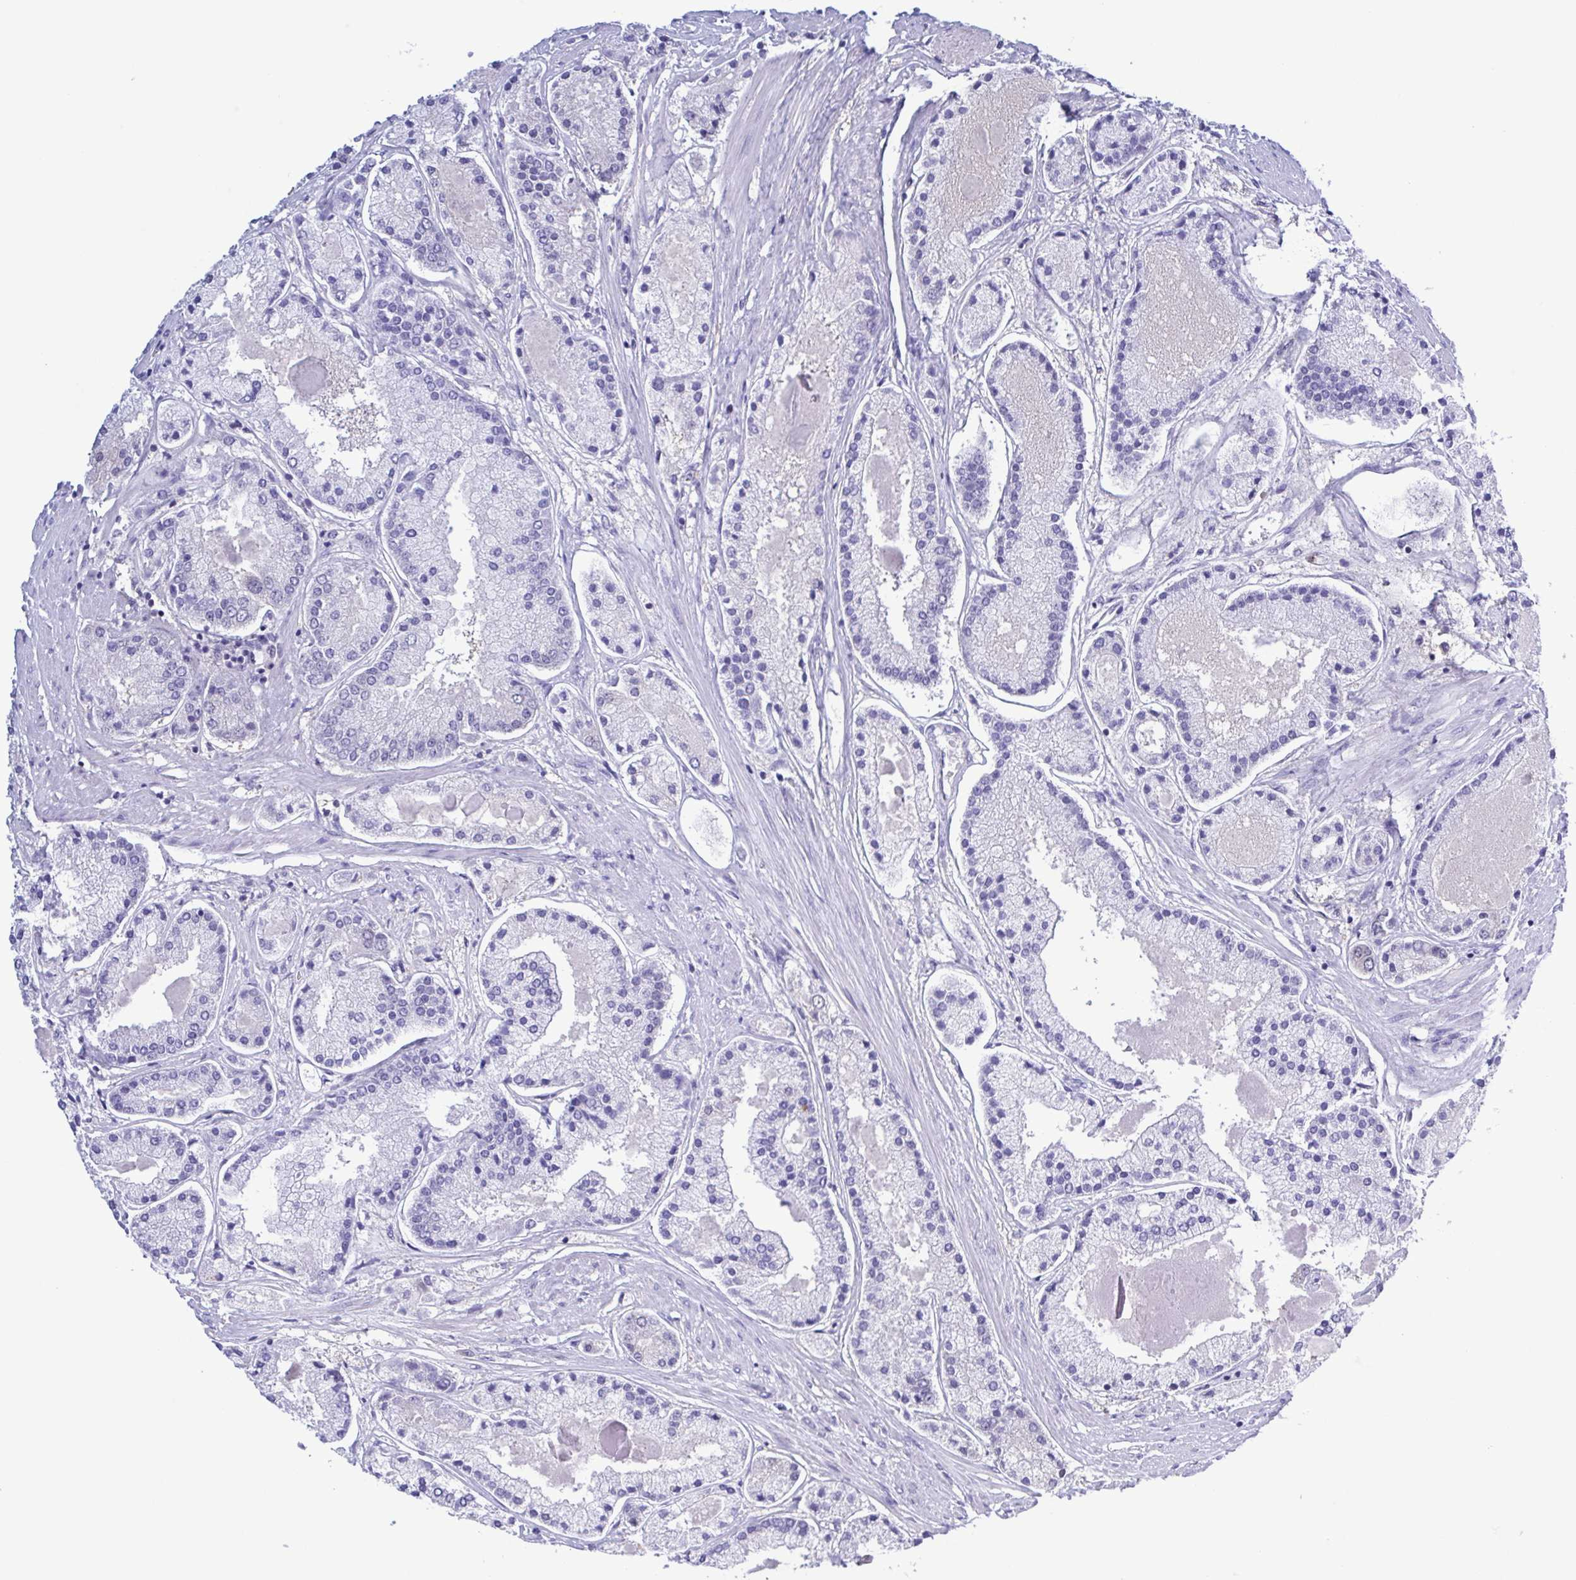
{"staining": {"intensity": "negative", "quantity": "none", "location": "none"}, "tissue": "prostate cancer", "cell_type": "Tumor cells", "image_type": "cancer", "snomed": [{"axis": "morphology", "description": "Adenocarcinoma, High grade"}, {"axis": "topography", "description": "Prostate"}], "caption": "Tumor cells are negative for brown protein staining in prostate adenocarcinoma (high-grade).", "gene": "LDHC", "patient": {"sex": "male", "age": 67}}